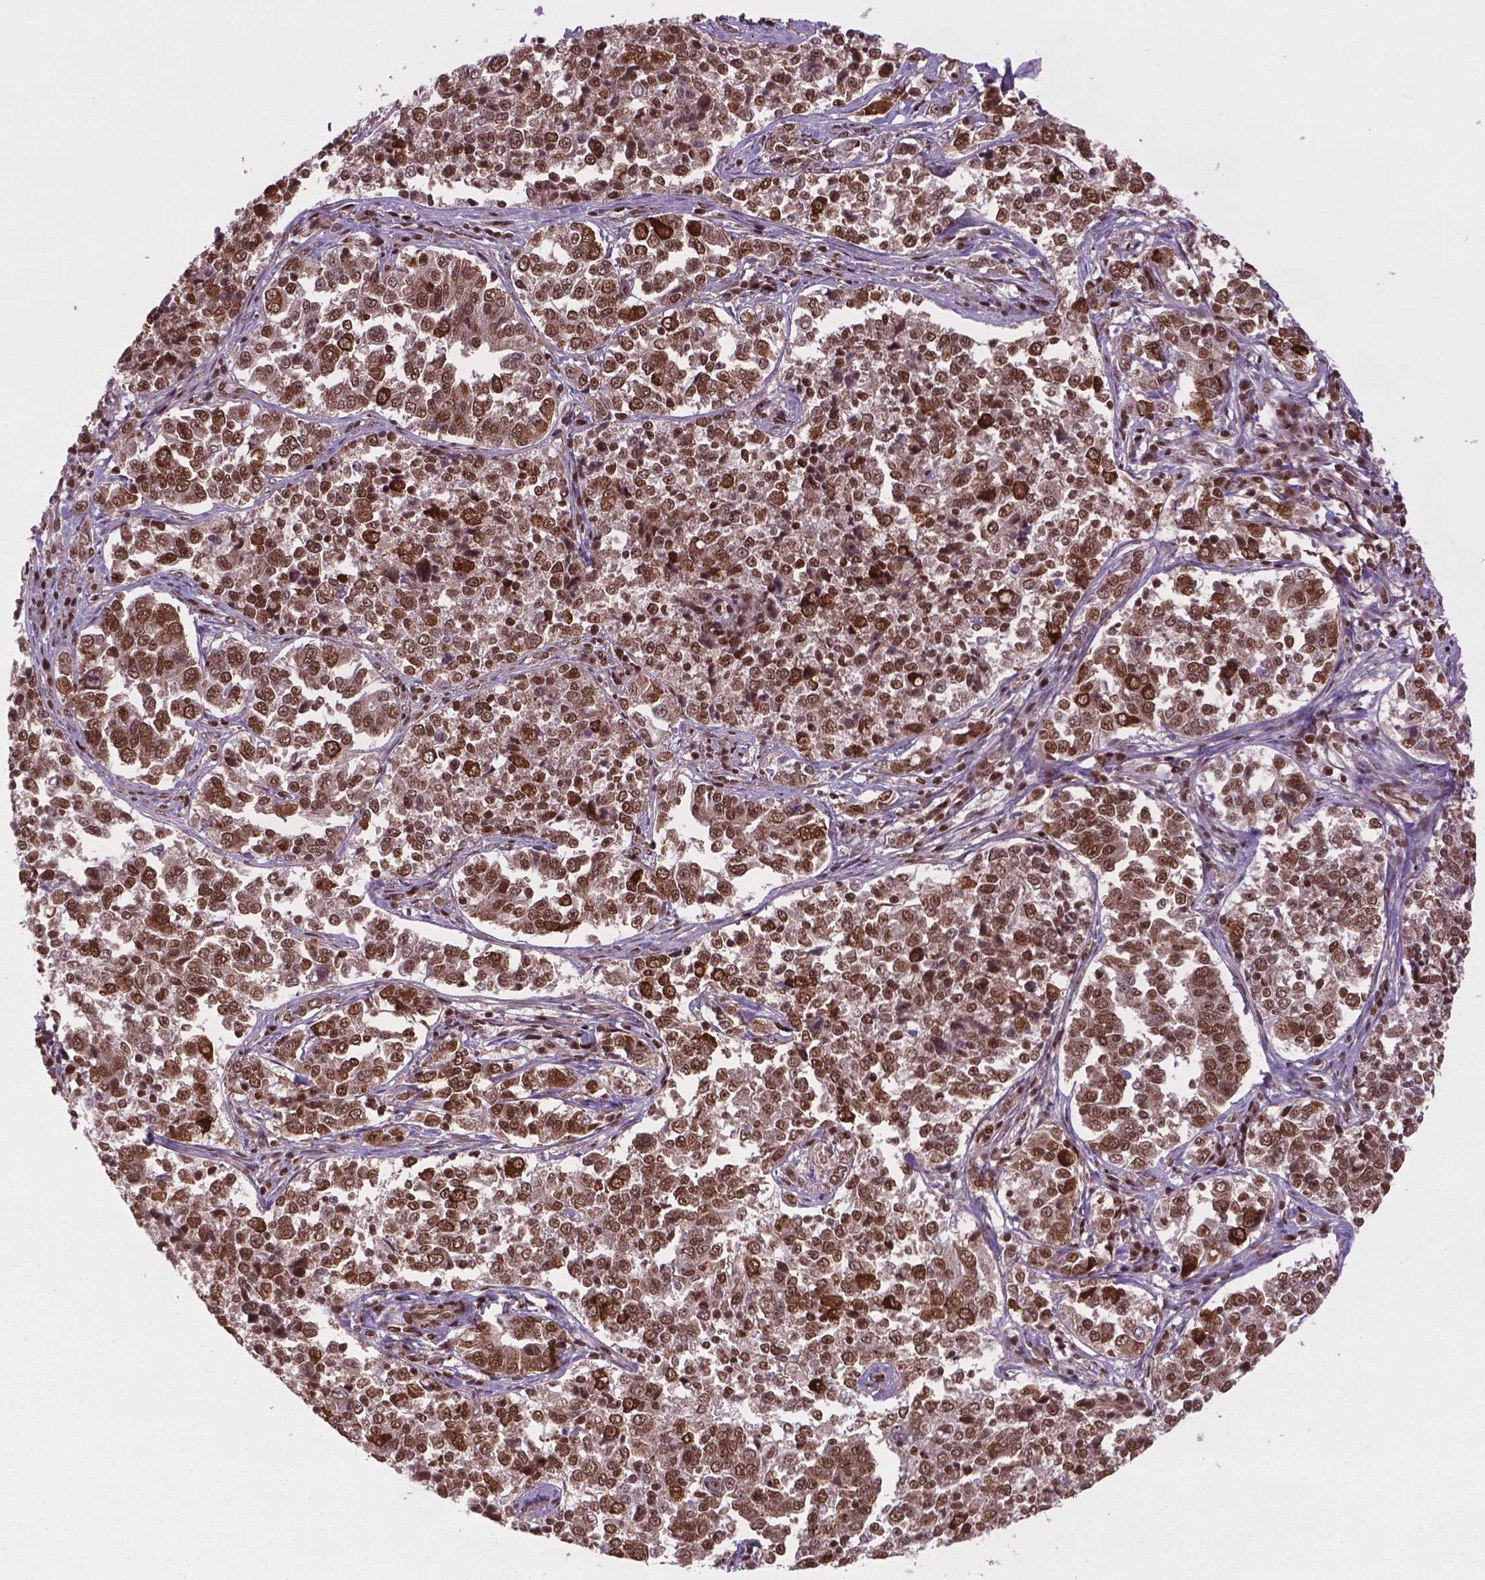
{"staining": {"intensity": "strong", "quantity": ">75%", "location": "nuclear"}, "tissue": "endometrial cancer", "cell_type": "Tumor cells", "image_type": "cancer", "snomed": [{"axis": "morphology", "description": "Adenocarcinoma, NOS"}, {"axis": "topography", "description": "Endometrium"}], "caption": "Endometrial cancer stained with DAB immunohistochemistry demonstrates high levels of strong nuclear staining in approximately >75% of tumor cells.", "gene": "SIRT6", "patient": {"sex": "female", "age": 43}}